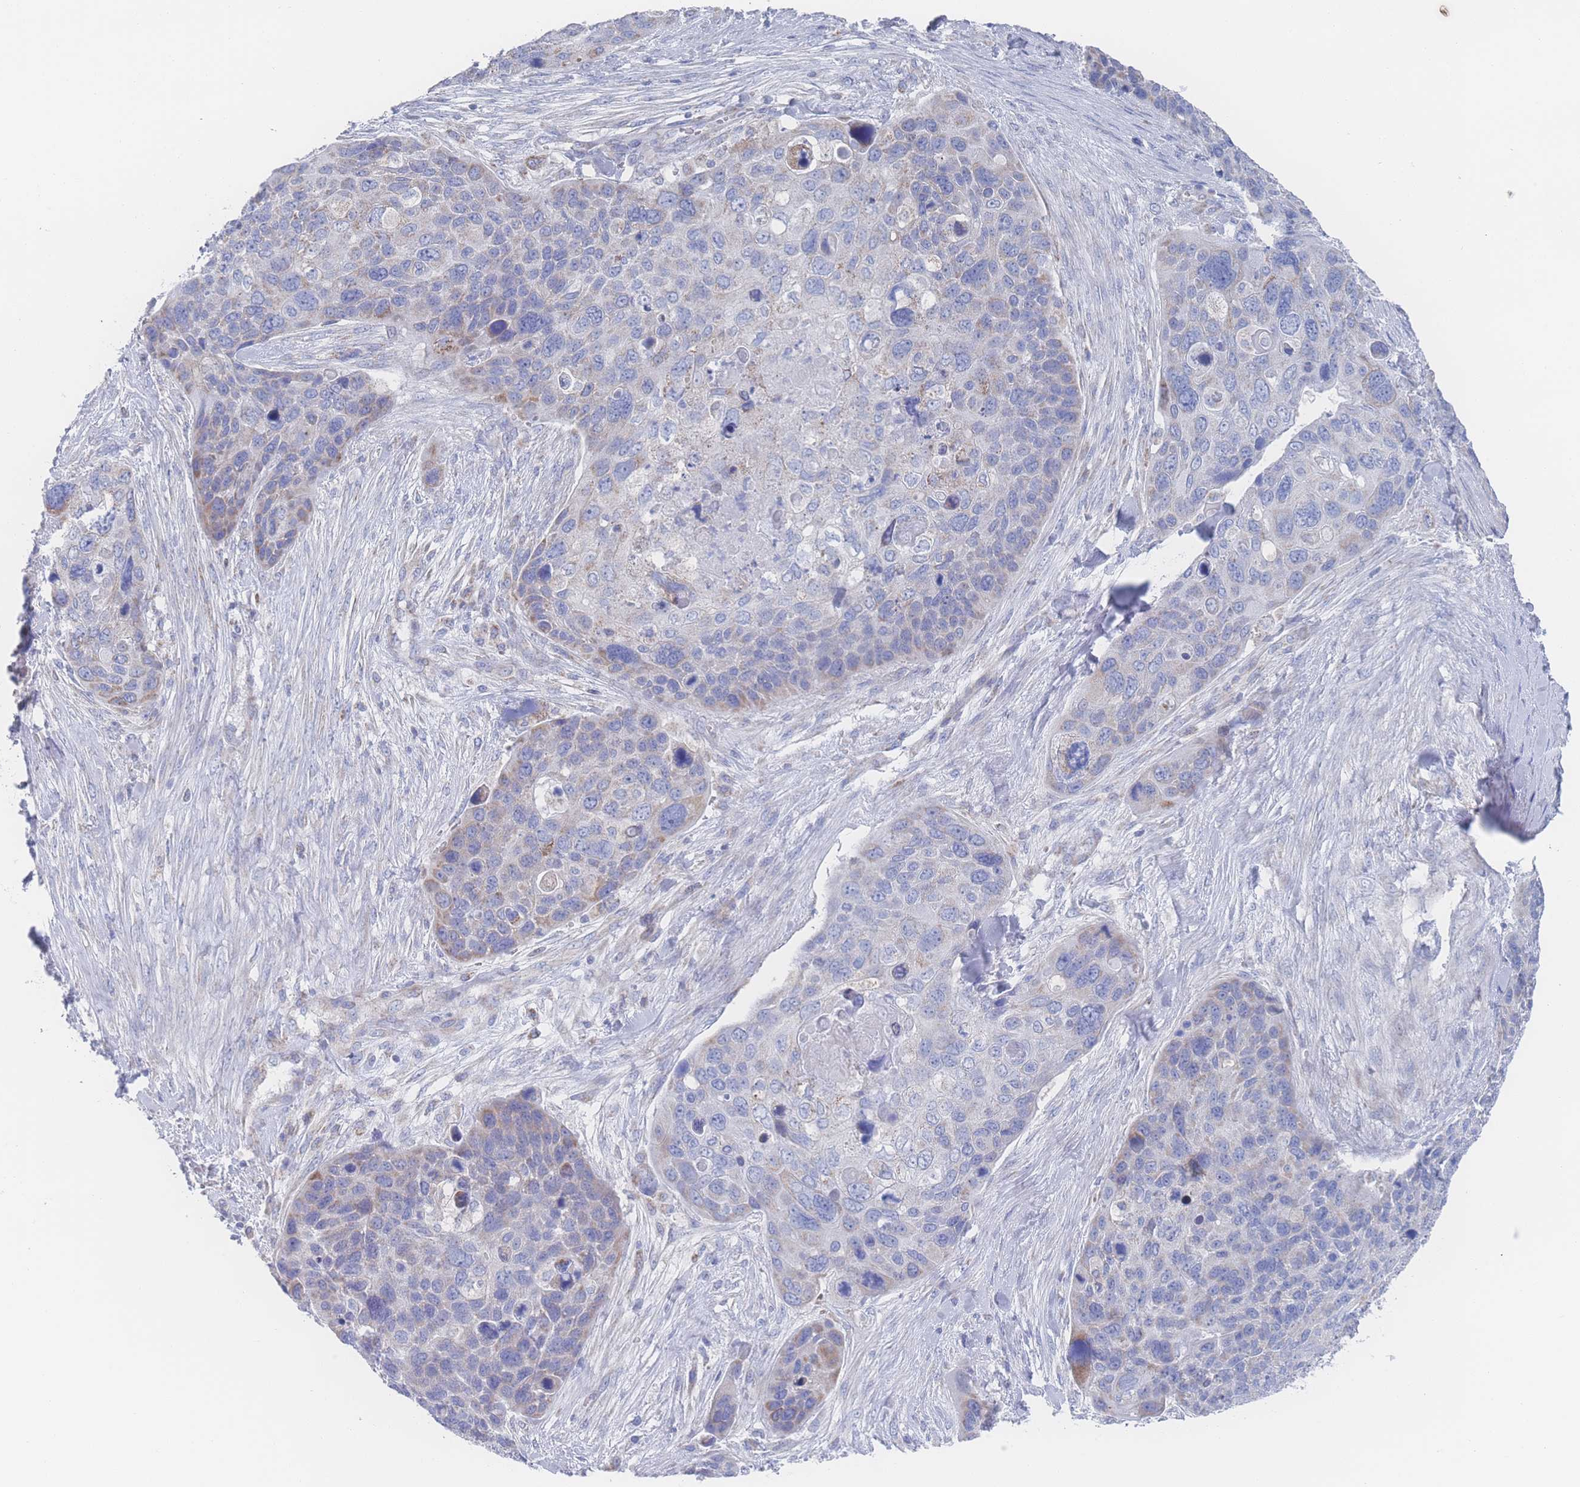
{"staining": {"intensity": "weak", "quantity": "<25%", "location": "cytoplasmic/membranous"}, "tissue": "skin cancer", "cell_type": "Tumor cells", "image_type": "cancer", "snomed": [{"axis": "morphology", "description": "Basal cell carcinoma"}, {"axis": "topography", "description": "Skin"}], "caption": "The photomicrograph demonstrates no significant staining in tumor cells of basal cell carcinoma (skin). (Immunohistochemistry, brightfield microscopy, high magnification).", "gene": "SNPH", "patient": {"sex": "female", "age": 74}}